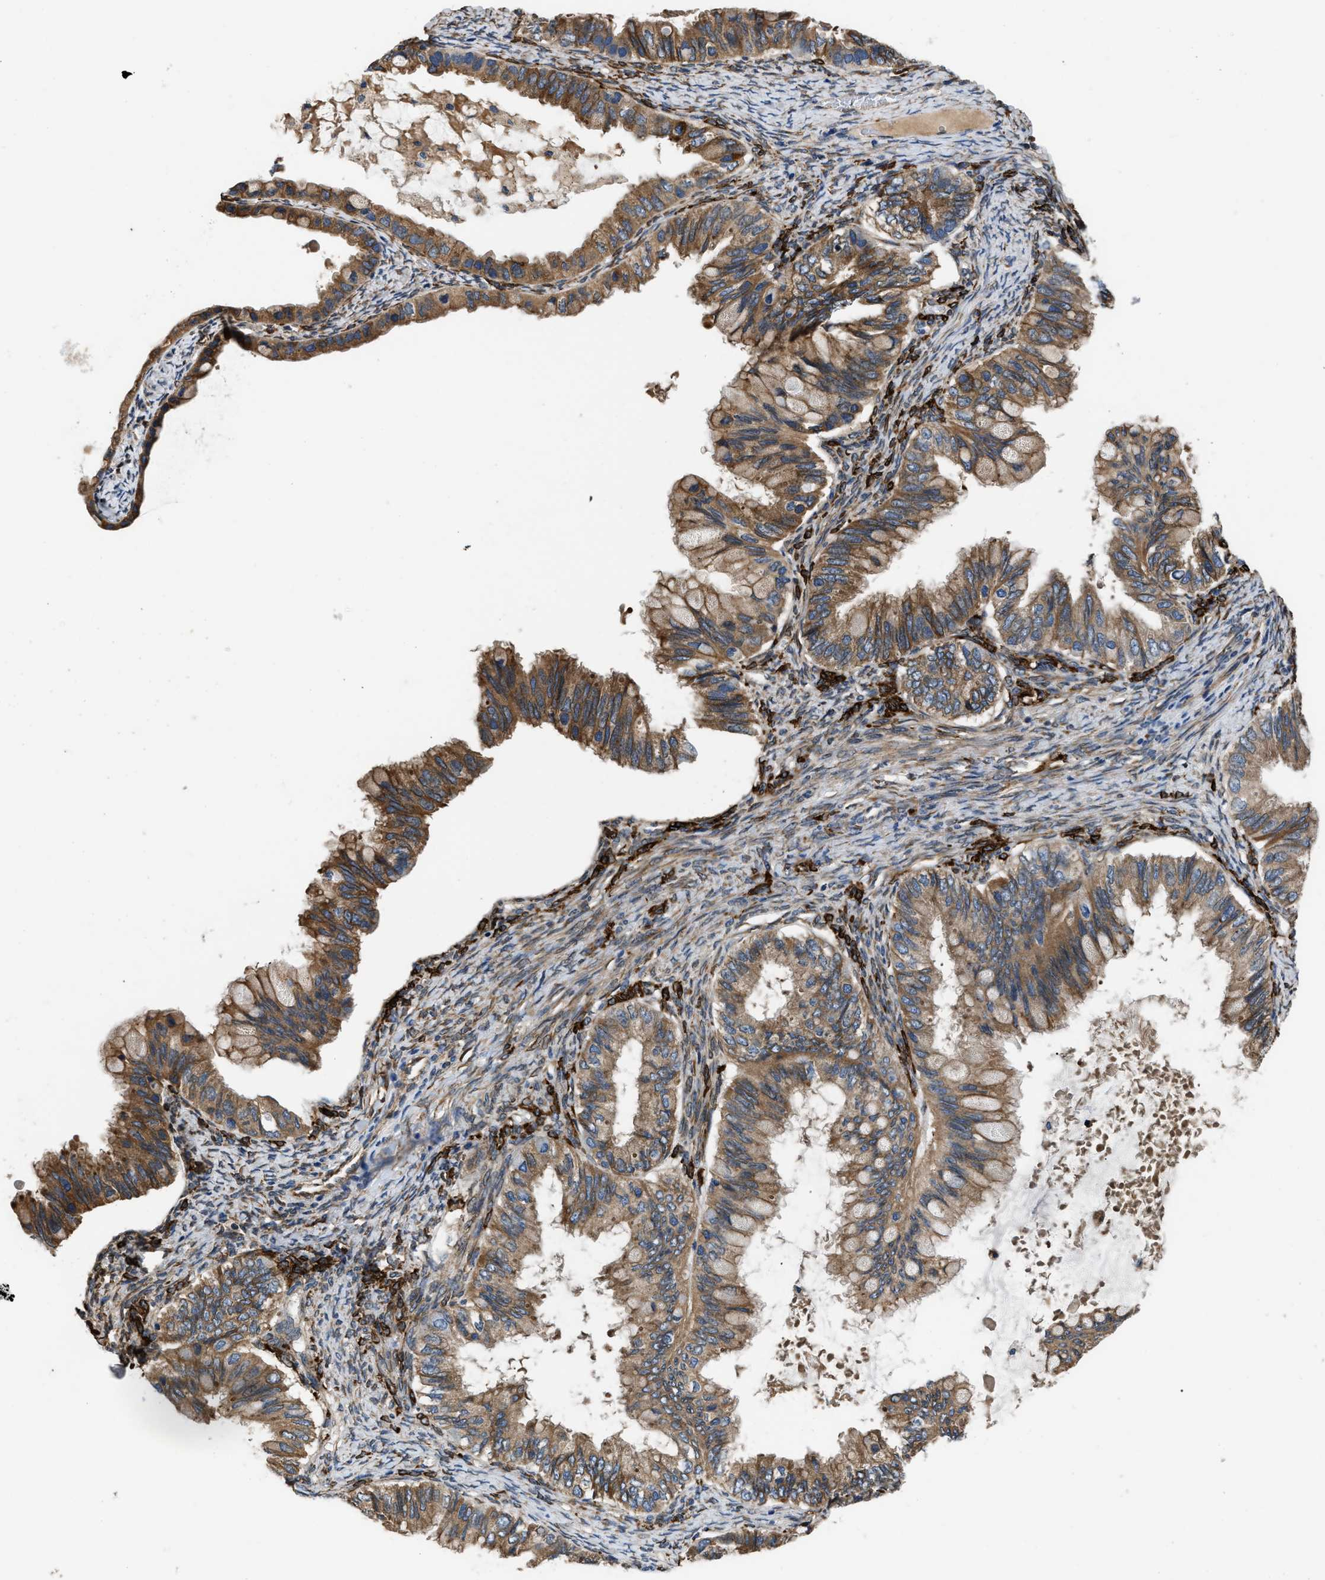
{"staining": {"intensity": "moderate", "quantity": ">75%", "location": "cytoplasmic/membranous"}, "tissue": "ovarian cancer", "cell_type": "Tumor cells", "image_type": "cancer", "snomed": [{"axis": "morphology", "description": "Cystadenocarcinoma, mucinous, NOS"}, {"axis": "topography", "description": "Ovary"}], "caption": "Immunohistochemical staining of human ovarian cancer (mucinous cystadenocarcinoma) demonstrates medium levels of moderate cytoplasmic/membranous positivity in about >75% of tumor cells.", "gene": "ARL6IP5", "patient": {"sex": "female", "age": 80}}